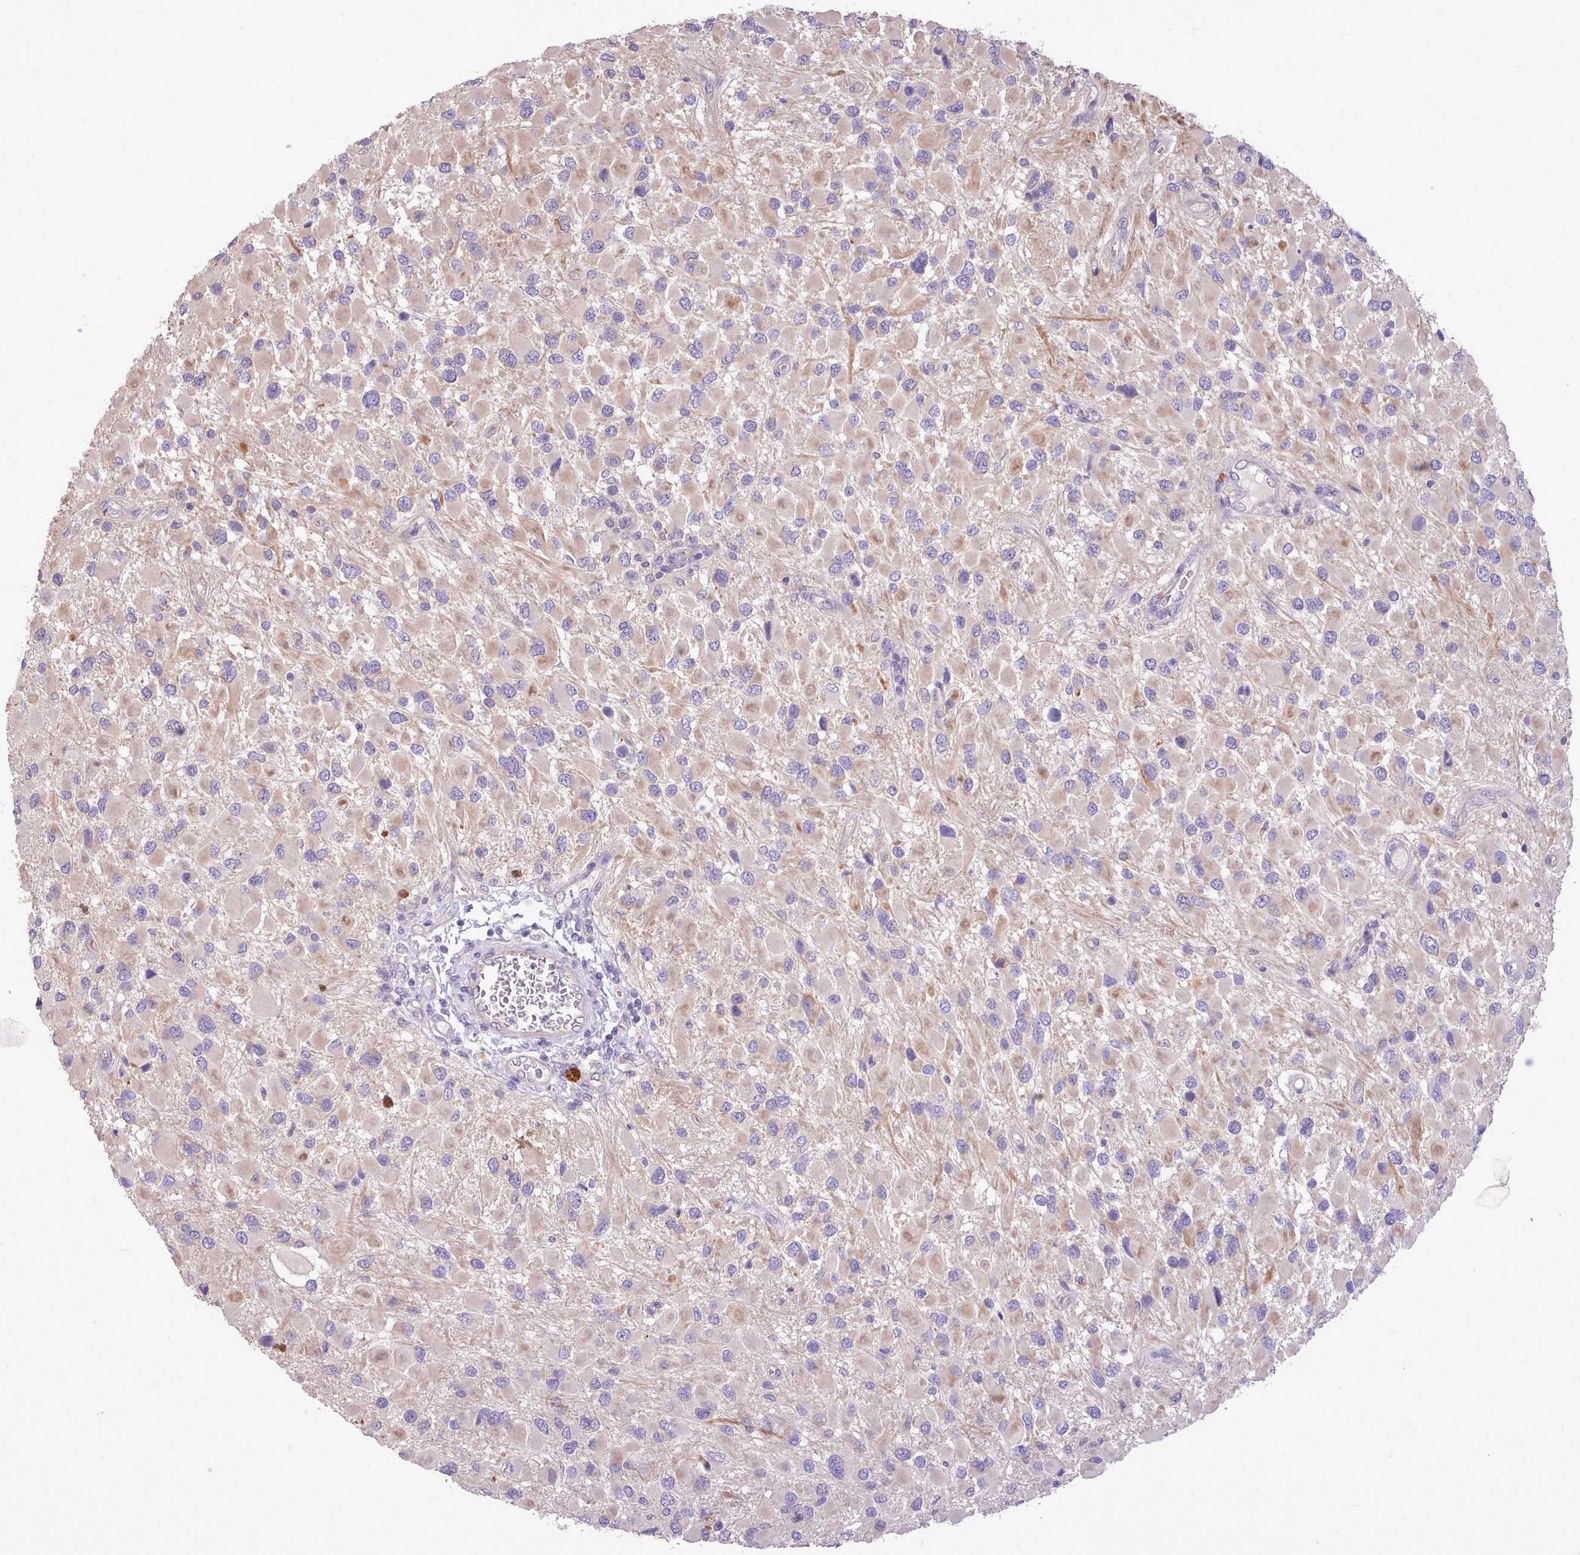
{"staining": {"intensity": "weak", "quantity": "<25%", "location": "cytoplasmic/membranous"}, "tissue": "glioma", "cell_type": "Tumor cells", "image_type": "cancer", "snomed": [{"axis": "morphology", "description": "Glioma, malignant, High grade"}, {"axis": "topography", "description": "Brain"}], "caption": "A micrograph of human high-grade glioma (malignant) is negative for staining in tumor cells.", "gene": "ZNF607", "patient": {"sex": "male", "age": 53}}